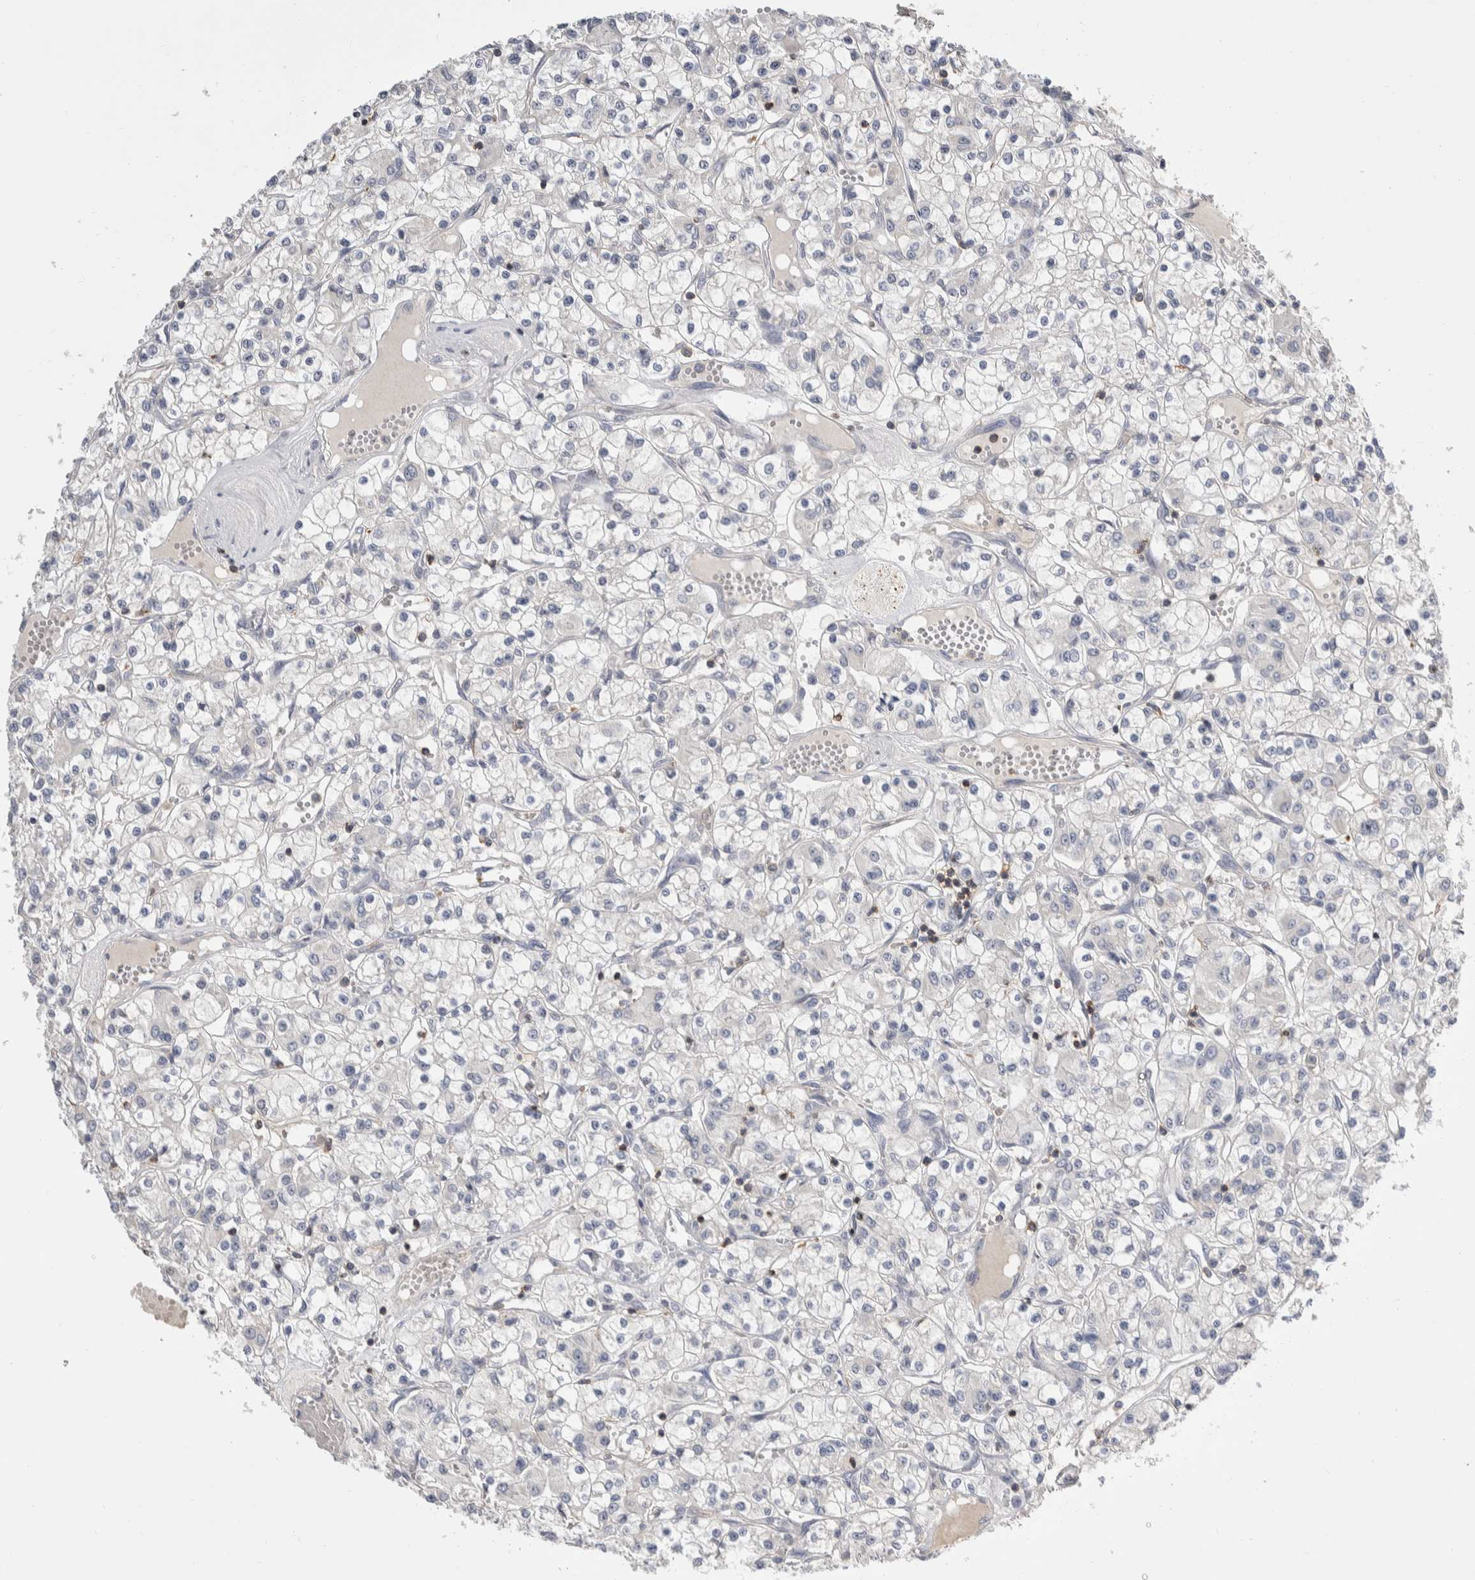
{"staining": {"intensity": "negative", "quantity": "none", "location": "none"}, "tissue": "renal cancer", "cell_type": "Tumor cells", "image_type": "cancer", "snomed": [{"axis": "morphology", "description": "Adenocarcinoma, NOS"}, {"axis": "topography", "description": "Kidney"}], "caption": "An IHC image of renal adenocarcinoma is shown. There is no staining in tumor cells of renal adenocarcinoma.", "gene": "CEP295NL", "patient": {"sex": "female", "age": 59}}